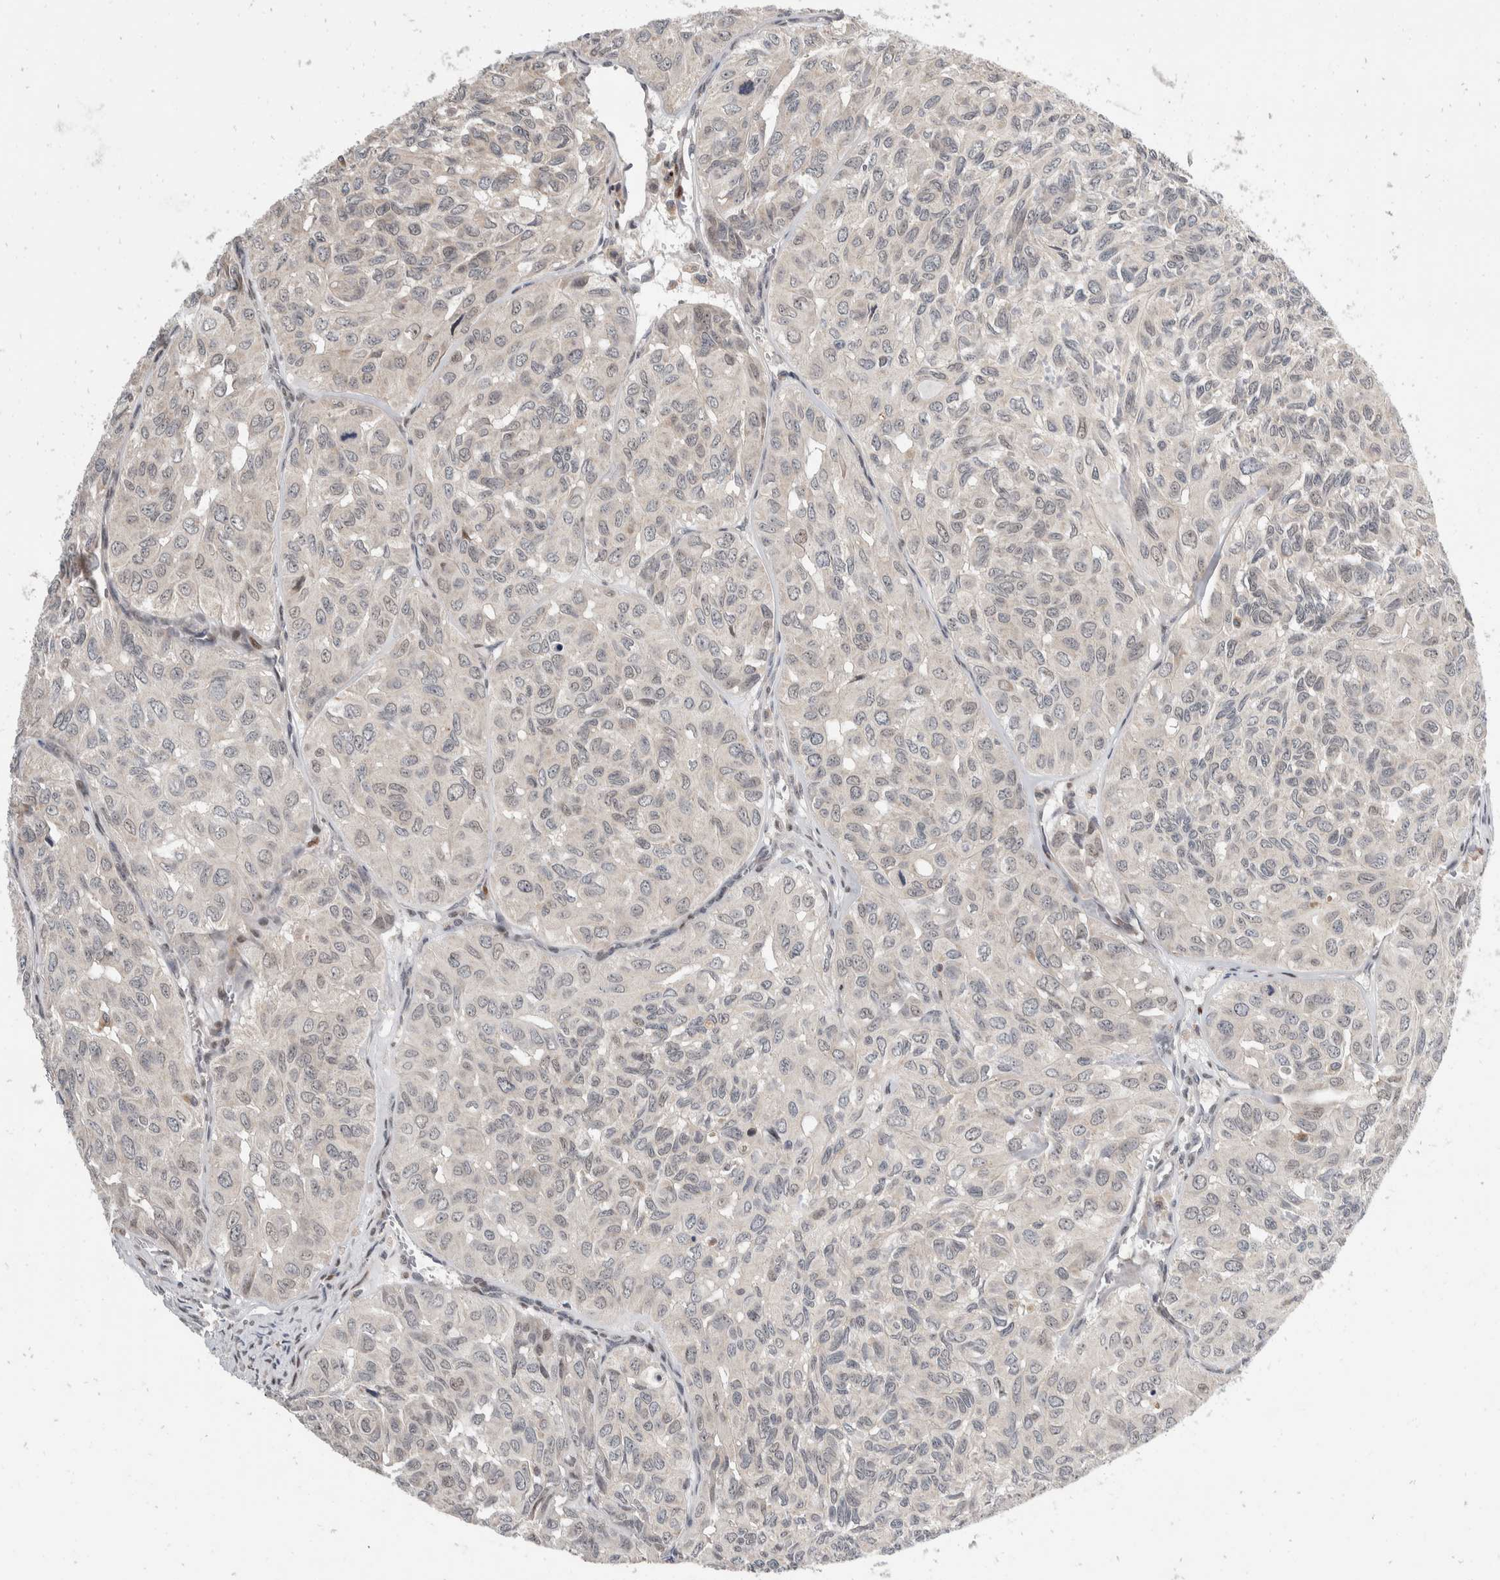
{"staining": {"intensity": "weak", "quantity": "<25%", "location": "nuclear"}, "tissue": "head and neck cancer", "cell_type": "Tumor cells", "image_type": "cancer", "snomed": [{"axis": "morphology", "description": "Adenocarcinoma, NOS"}, {"axis": "topography", "description": "Salivary gland, NOS"}, {"axis": "topography", "description": "Head-Neck"}], "caption": "Head and neck cancer stained for a protein using IHC reveals no positivity tumor cells.", "gene": "ZNF703", "patient": {"sex": "female", "age": 76}}